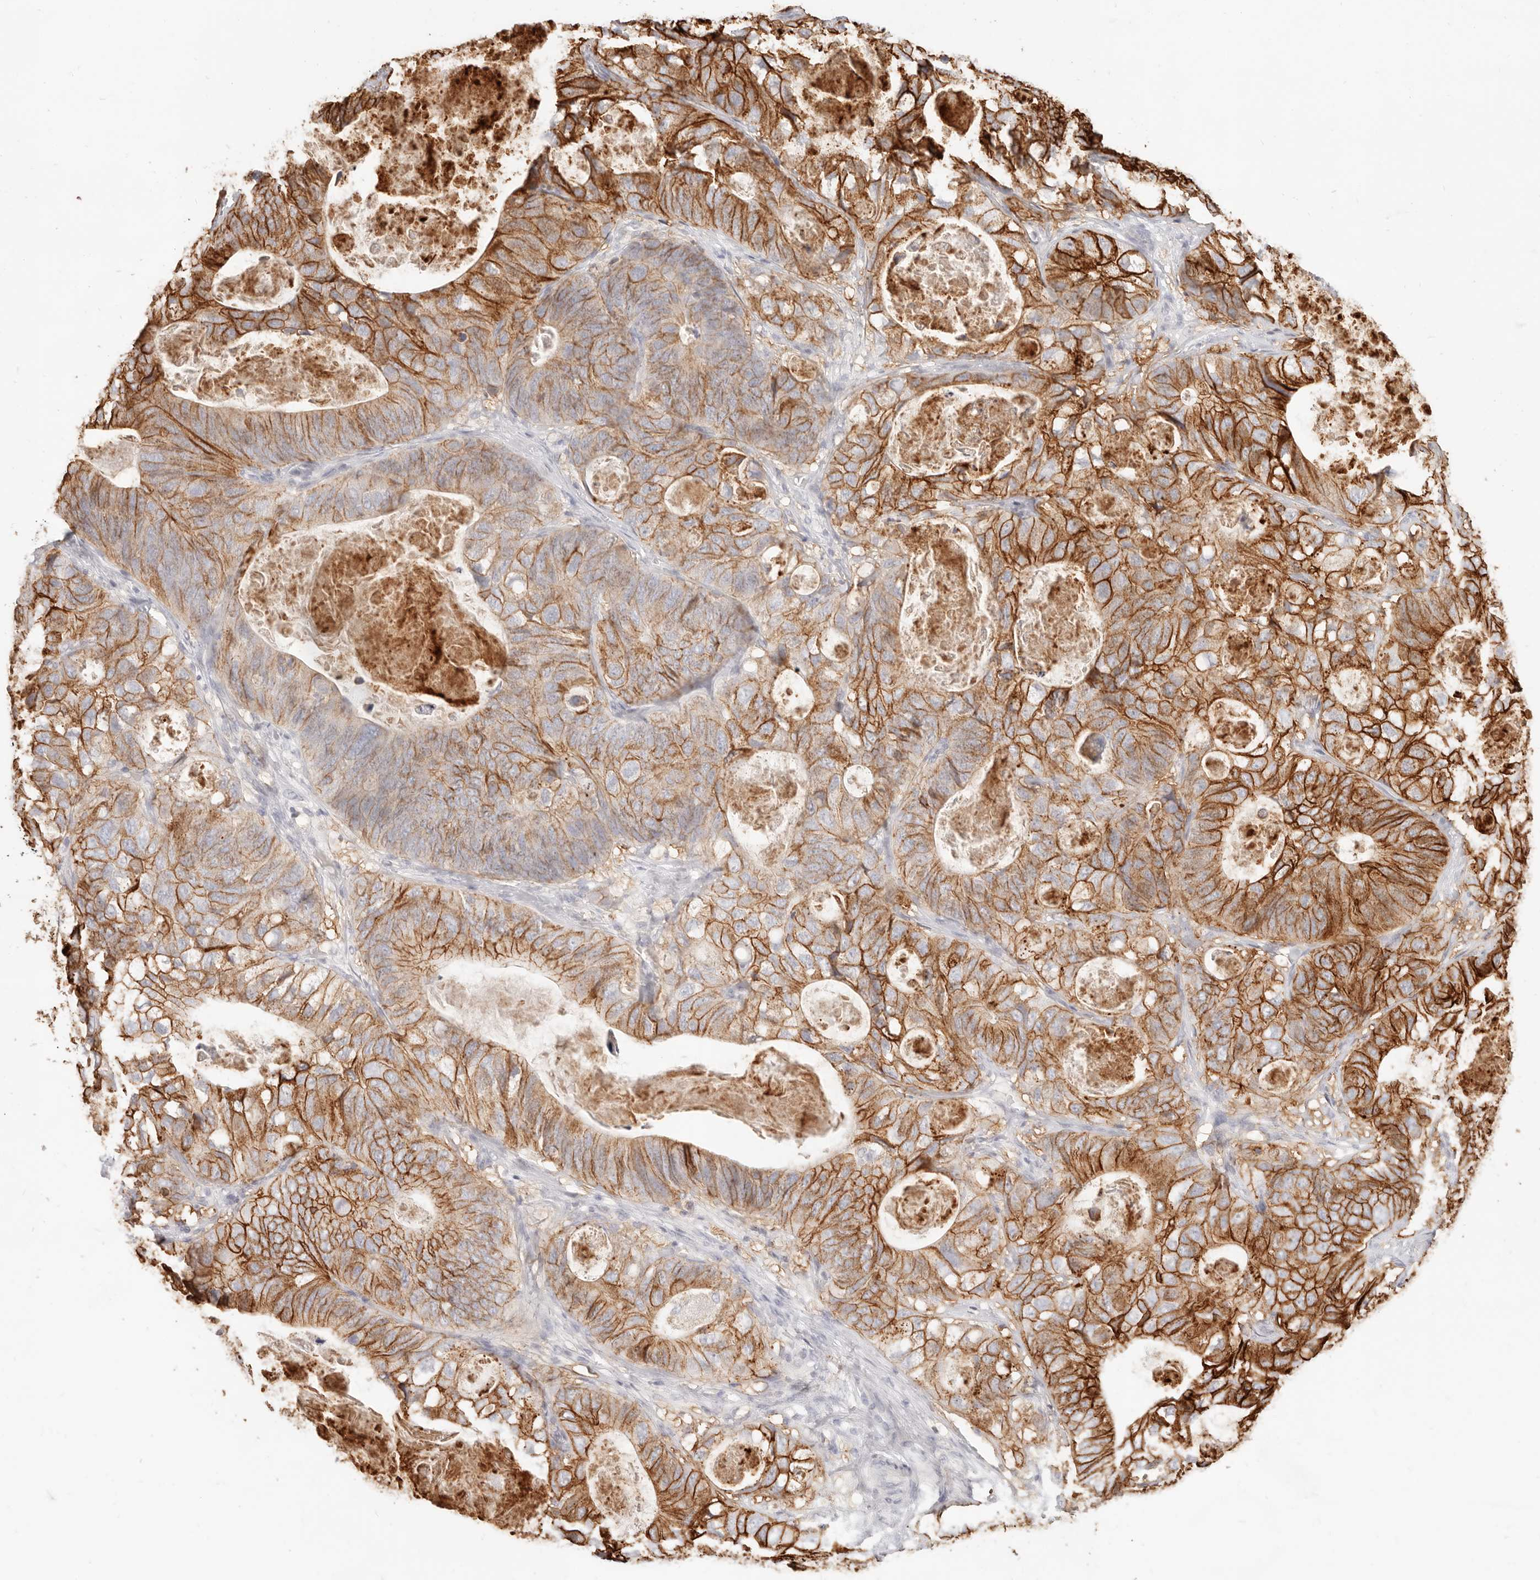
{"staining": {"intensity": "strong", "quantity": ">75%", "location": "cytoplasmic/membranous"}, "tissue": "stomach cancer", "cell_type": "Tumor cells", "image_type": "cancer", "snomed": [{"axis": "morphology", "description": "Normal tissue, NOS"}, {"axis": "morphology", "description": "Adenocarcinoma, NOS"}, {"axis": "topography", "description": "Stomach"}], "caption": "Protein staining of stomach adenocarcinoma tissue reveals strong cytoplasmic/membranous staining in approximately >75% of tumor cells.", "gene": "EPCAM", "patient": {"sex": "female", "age": 89}}